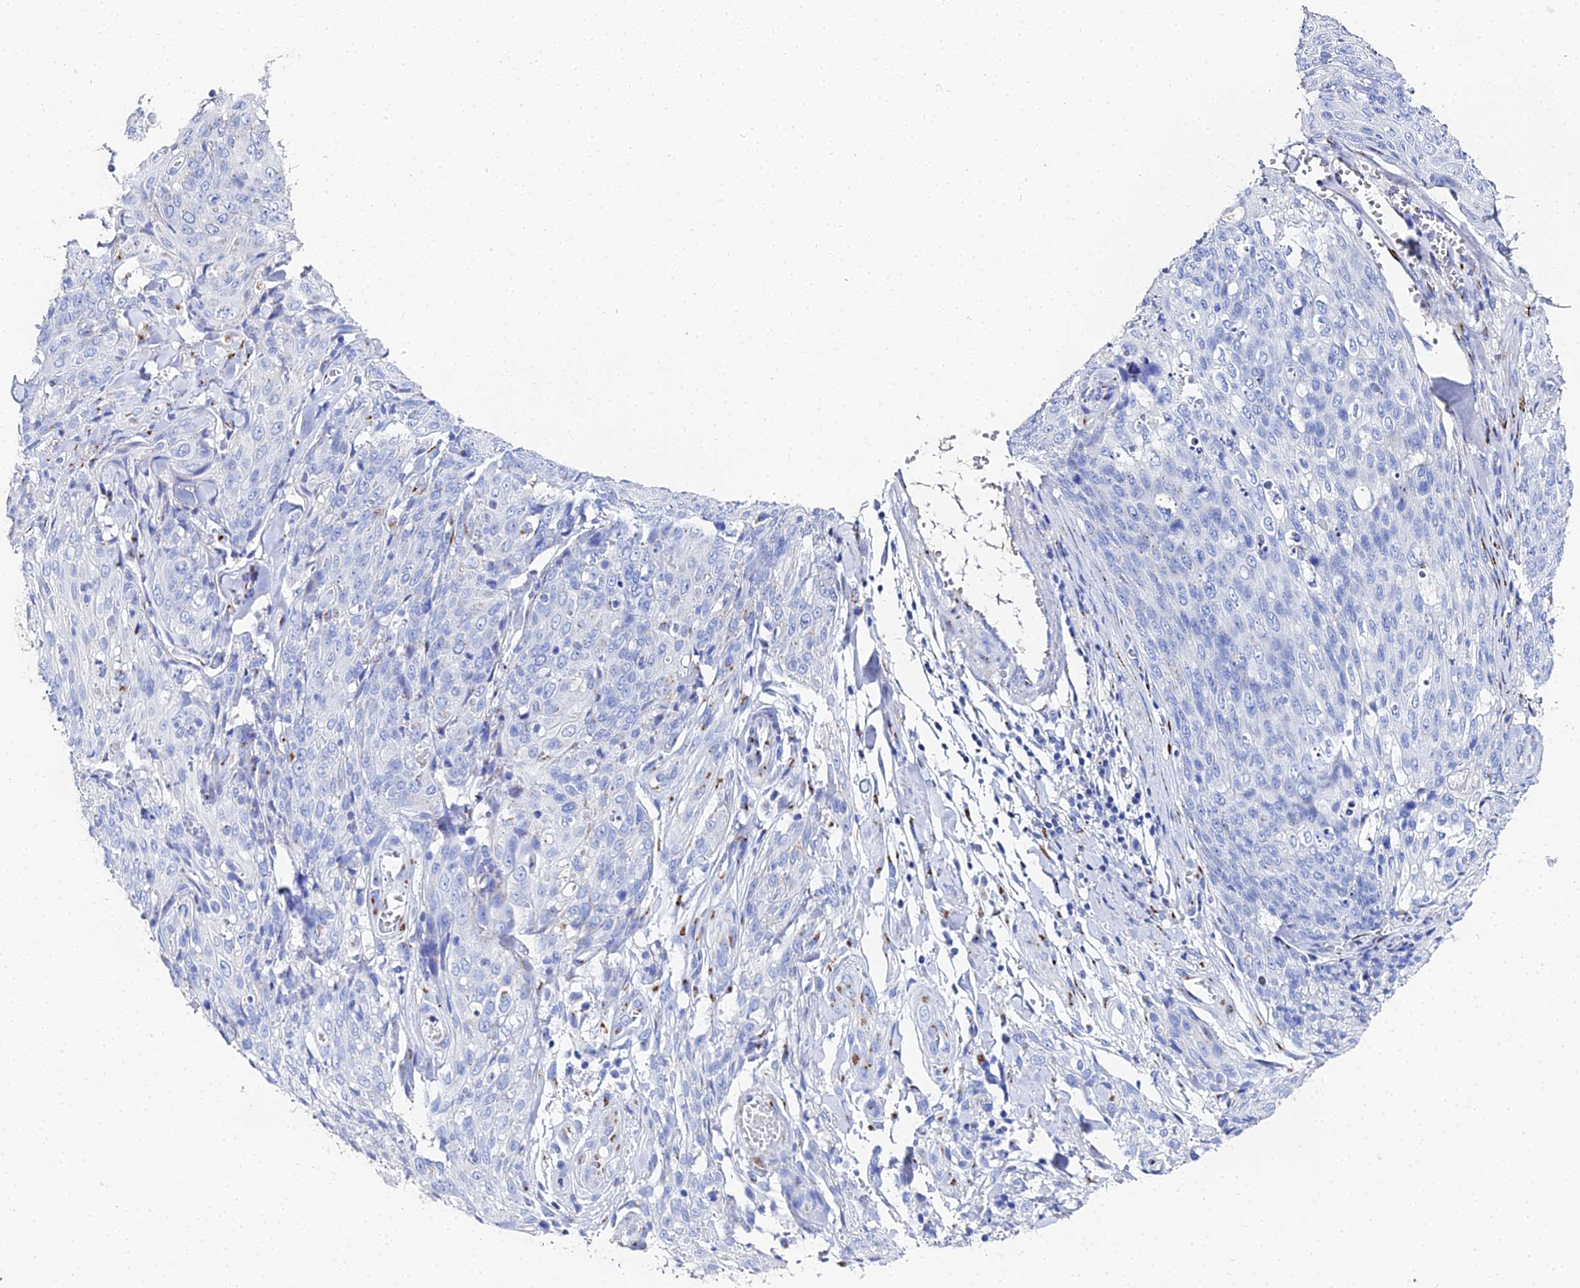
{"staining": {"intensity": "negative", "quantity": "none", "location": "none"}, "tissue": "skin cancer", "cell_type": "Tumor cells", "image_type": "cancer", "snomed": [{"axis": "morphology", "description": "Squamous cell carcinoma, NOS"}, {"axis": "topography", "description": "Skin"}, {"axis": "topography", "description": "Vulva"}], "caption": "A high-resolution micrograph shows immunohistochemistry staining of skin cancer, which reveals no significant positivity in tumor cells. Nuclei are stained in blue.", "gene": "ENSG00000268674", "patient": {"sex": "female", "age": 85}}